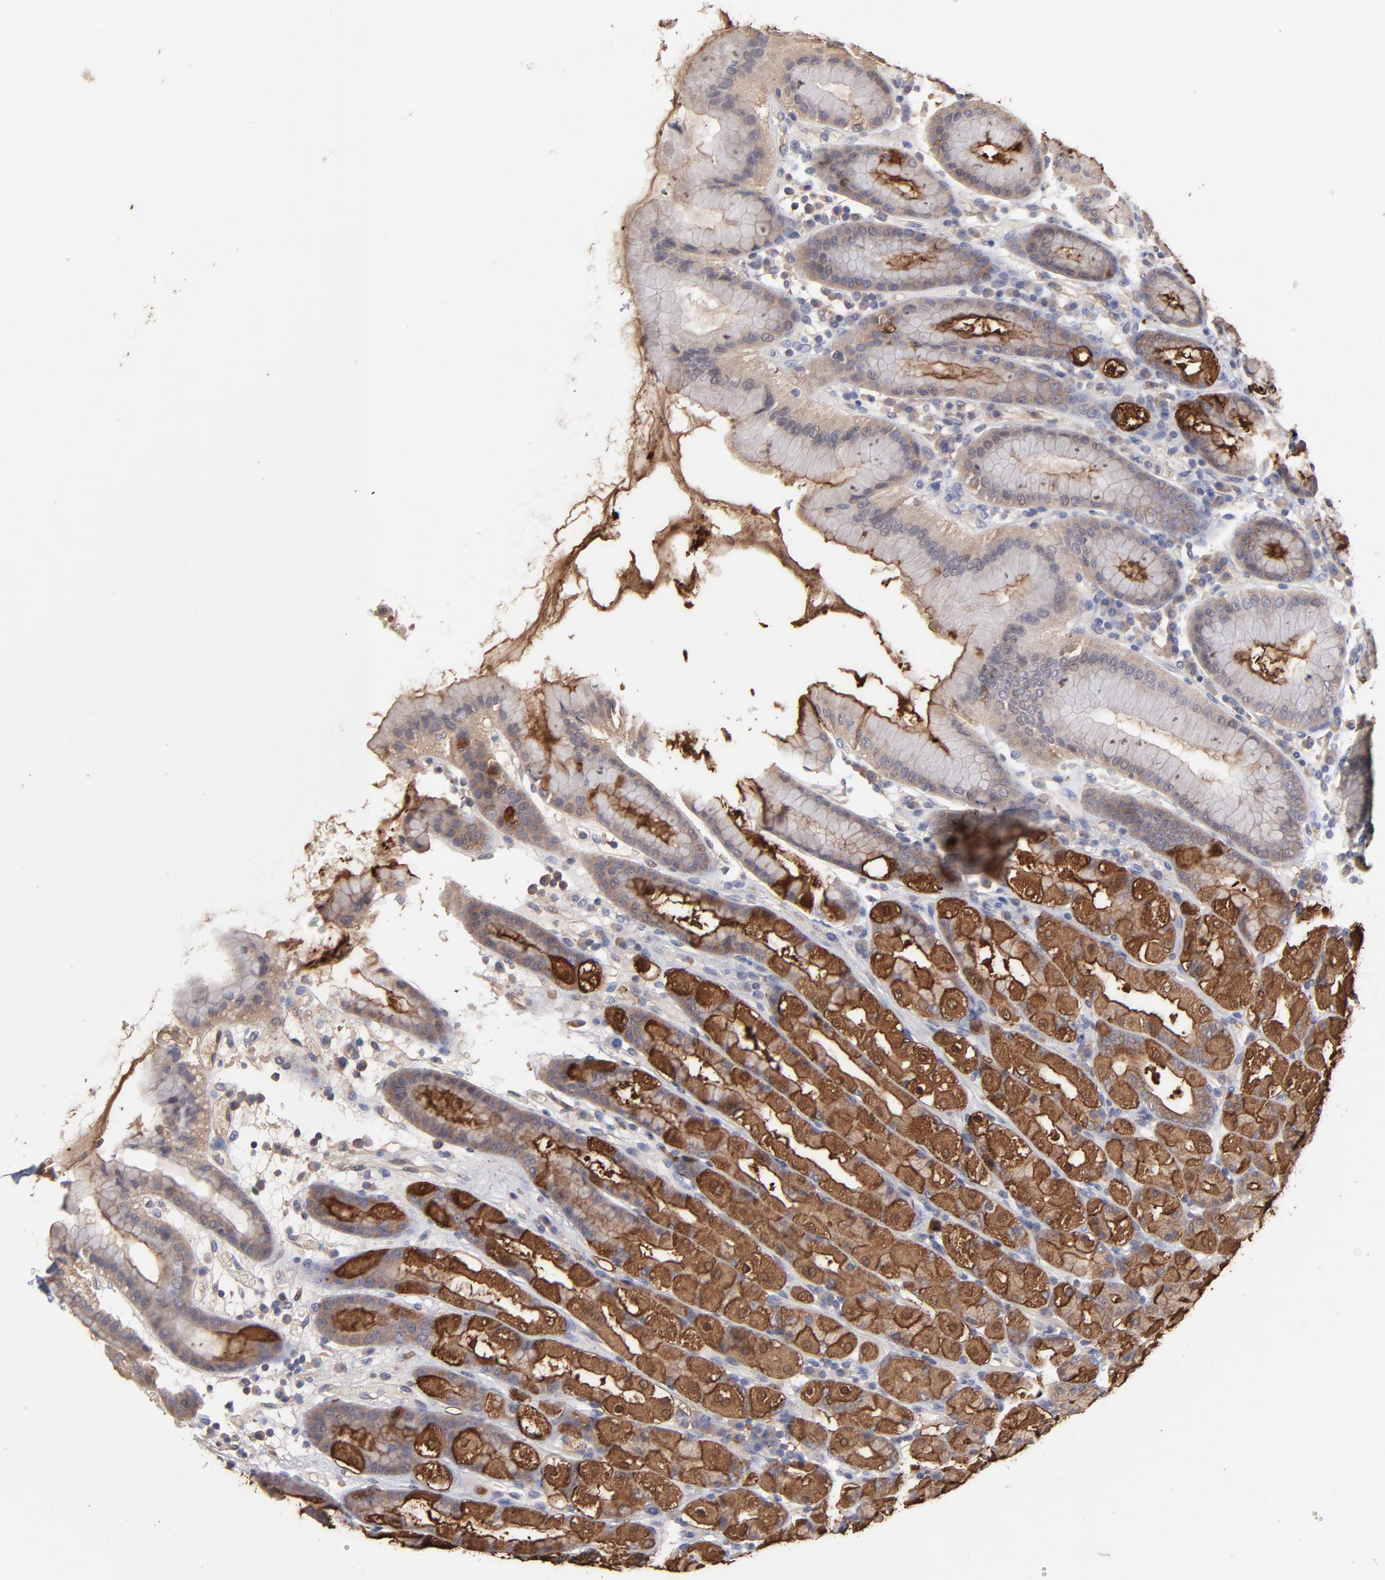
{"staining": {"intensity": "strong", "quantity": ">75%", "location": "cytoplasmic/membranous"}, "tissue": "stomach", "cell_type": "Glandular cells", "image_type": "normal", "snomed": [{"axis": "morphology", "description": "Normal tissue, NOS"}, {"axis": "topography", "description": "Stomach, upper"}], "caption": "Protein staining displays strong cytoplasmic/membranous positivity in approximately >75% of glandular cells in unremarkable stomach. (Stains: DAB in brown, nuclei in blue, Microscopy: brightfield microscopy at high magnification).", "gene": "TANGO2", "patient": {"sex": "male", "age": 68}}